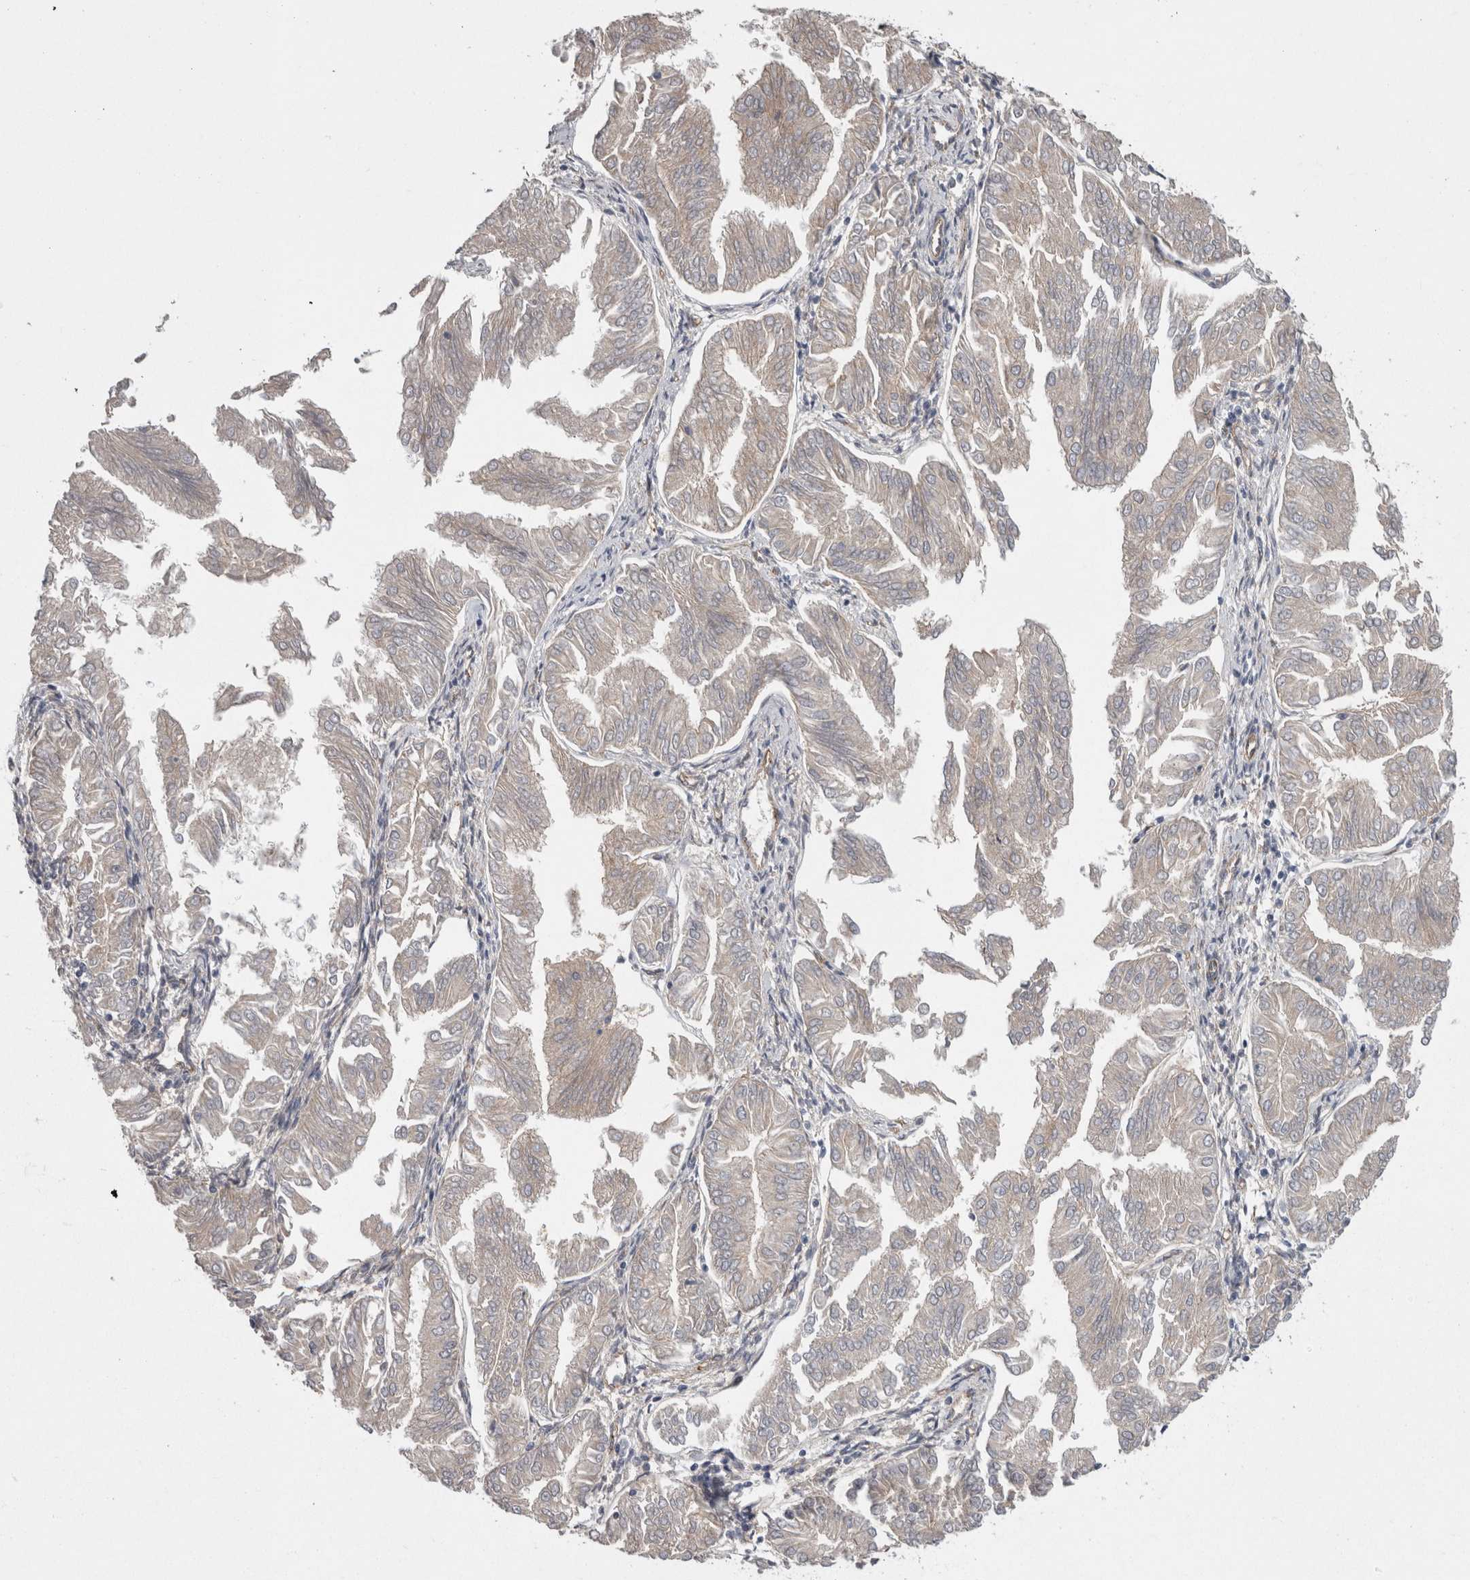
{"staining": {"intensity": "negative", "quantity": "none", "location": "none"}, "tissue": "endometrial cancer", "cell_type": "Tumor cells", "image_type": "cancer", "snomed": [{"axis": "morphology", "description": "Adenocarcinoma, NOS"}, {"axis": "topography", "description": "Endometrium"}], "caption": "Tumor cells show no significant staining in endometrial cancer.", "gene": "NECTIN2", "patient": {"sex": "female", "age": 53}}